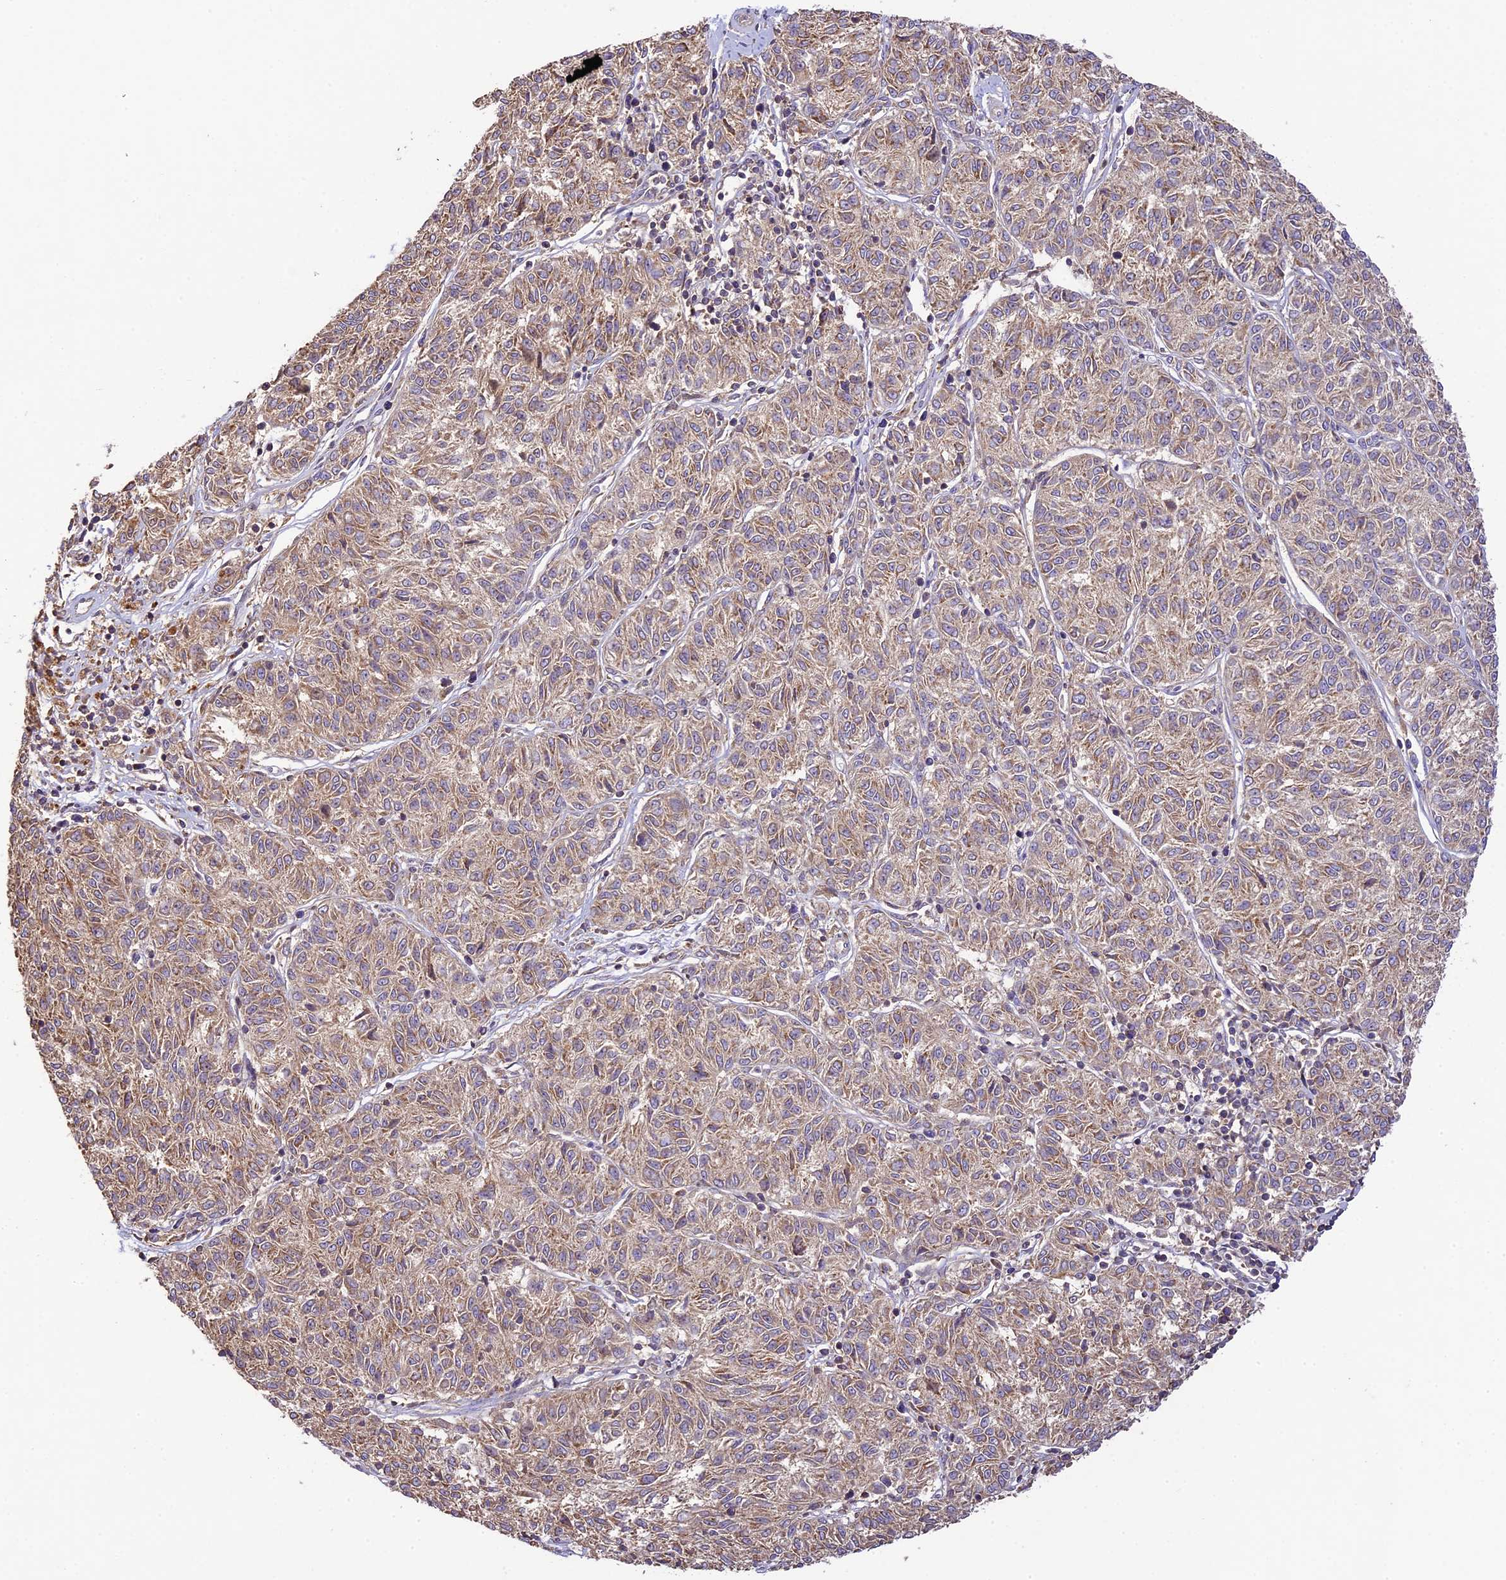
{"staining": {"intensity": "moderate", "quantity": "<25%", "location": "cytoplasmic/membranous"}, "tissue": "melanoma", "cell_type": "Tumor cells", "image_type": "cancer", "snomed": [{"axis": "morphology", "description": "Malignant melanoma, NOS"}, {"axis": "topography", "description": "Skin"}], "caption": "Immunohistochemical staining of human melanoma reveals moderate cytoplasmic/membranous protein expression in about <25% of tumor cells. The protein is shown in brown color, while the nuclei are stained blue.", "gene": "WDR88", "patient": {"sex": "female", "age": 72}}